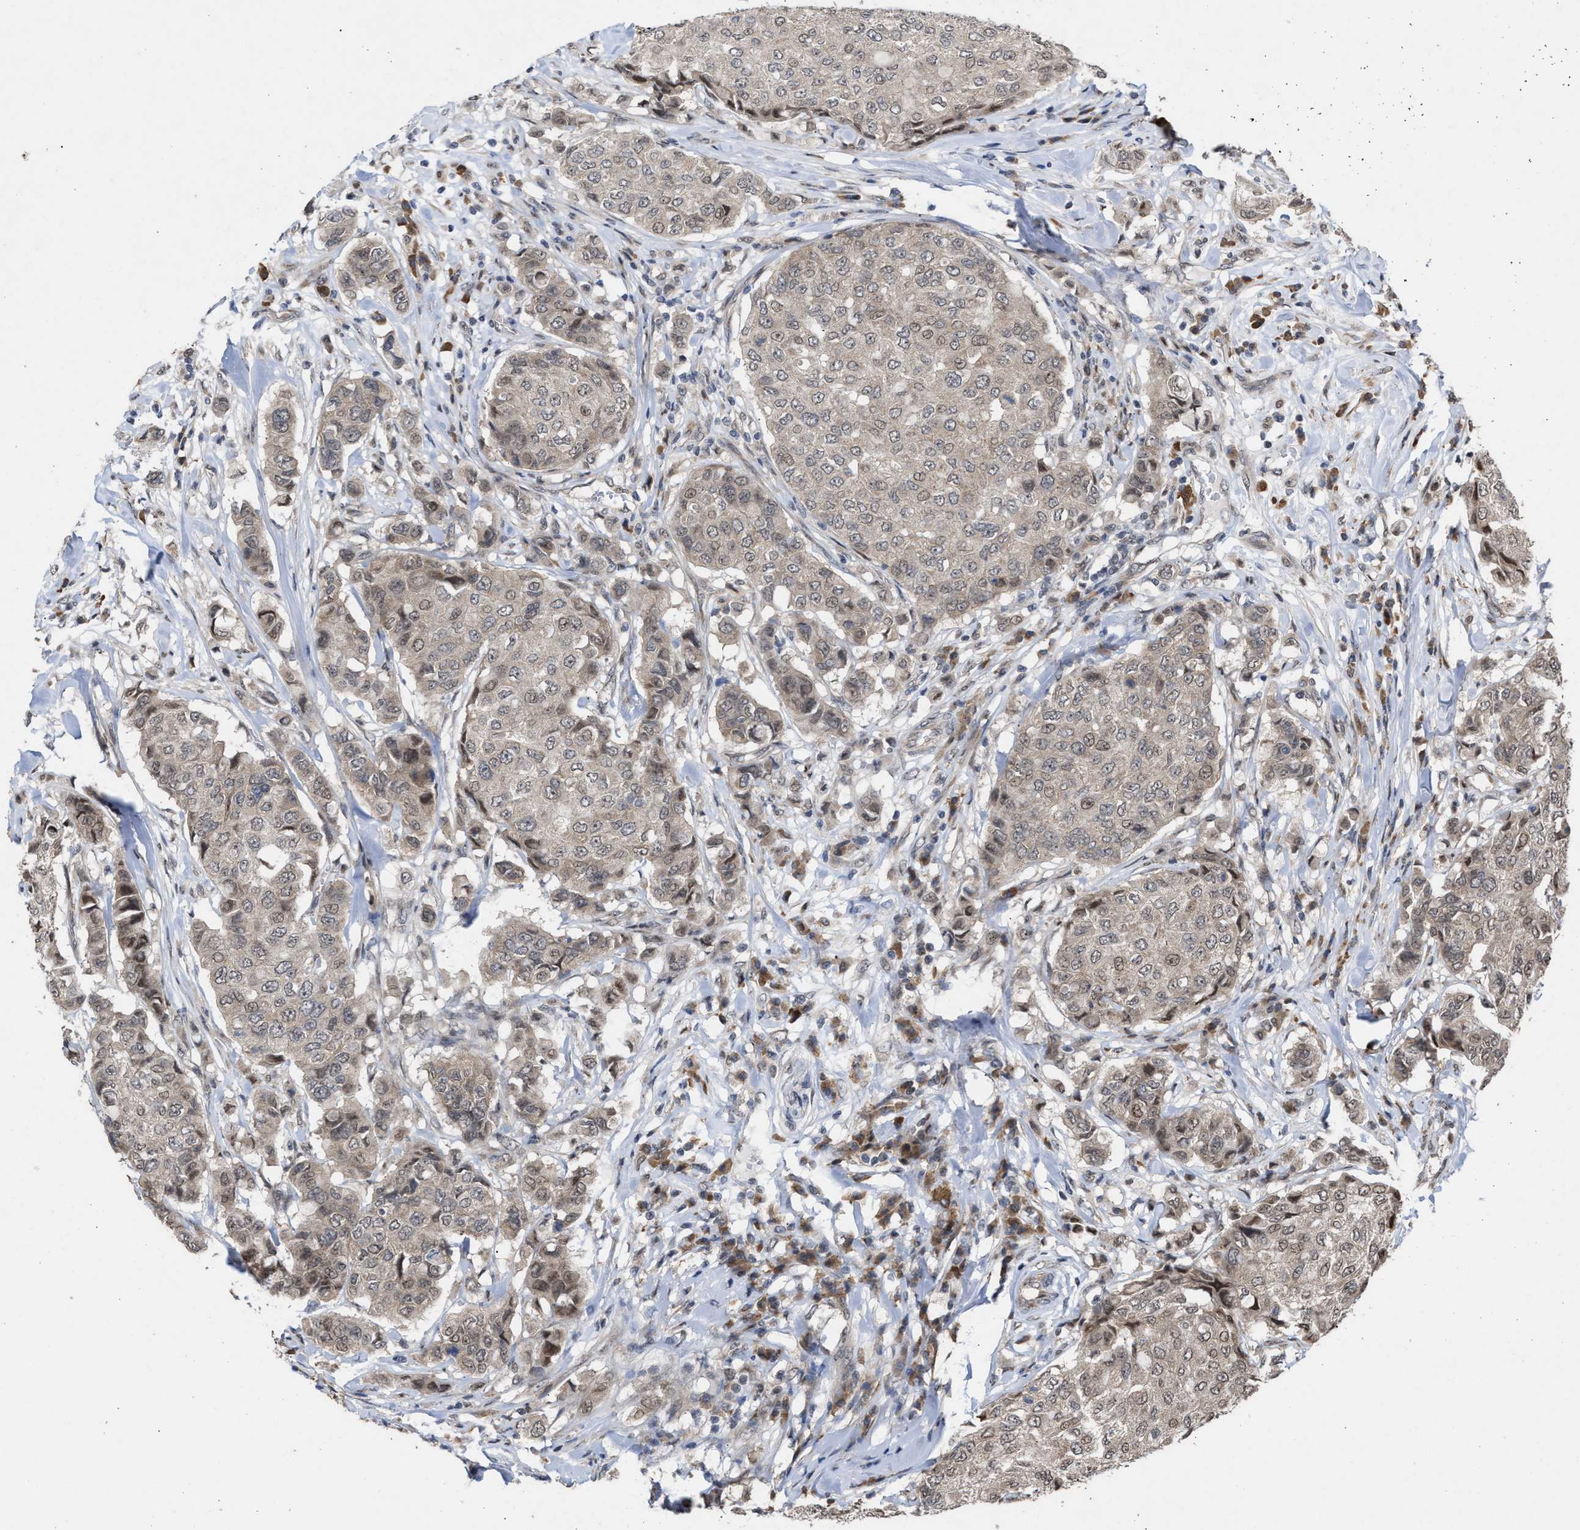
{"staining": {"intensity": "weak", "quantity": ">75%", "location": "cytoplasmic/membranous"}, "tissue": "breast cancer", "cell_type": "Tumor cells", "image_type": "cancer", "snomed": [{"axis": "morphology", "description": "Duct carcinoma"}, {"axis": "topography", "description": "Breast"}], "caption": "Brown immunohistochemical staining in breast invasive ductal carcinoma shows weak cytoplasmic/membranous expression in approximately >75% of tumor cells.", "gene": "MKNK2", "patient": {"sex": "female", "age": 27}}